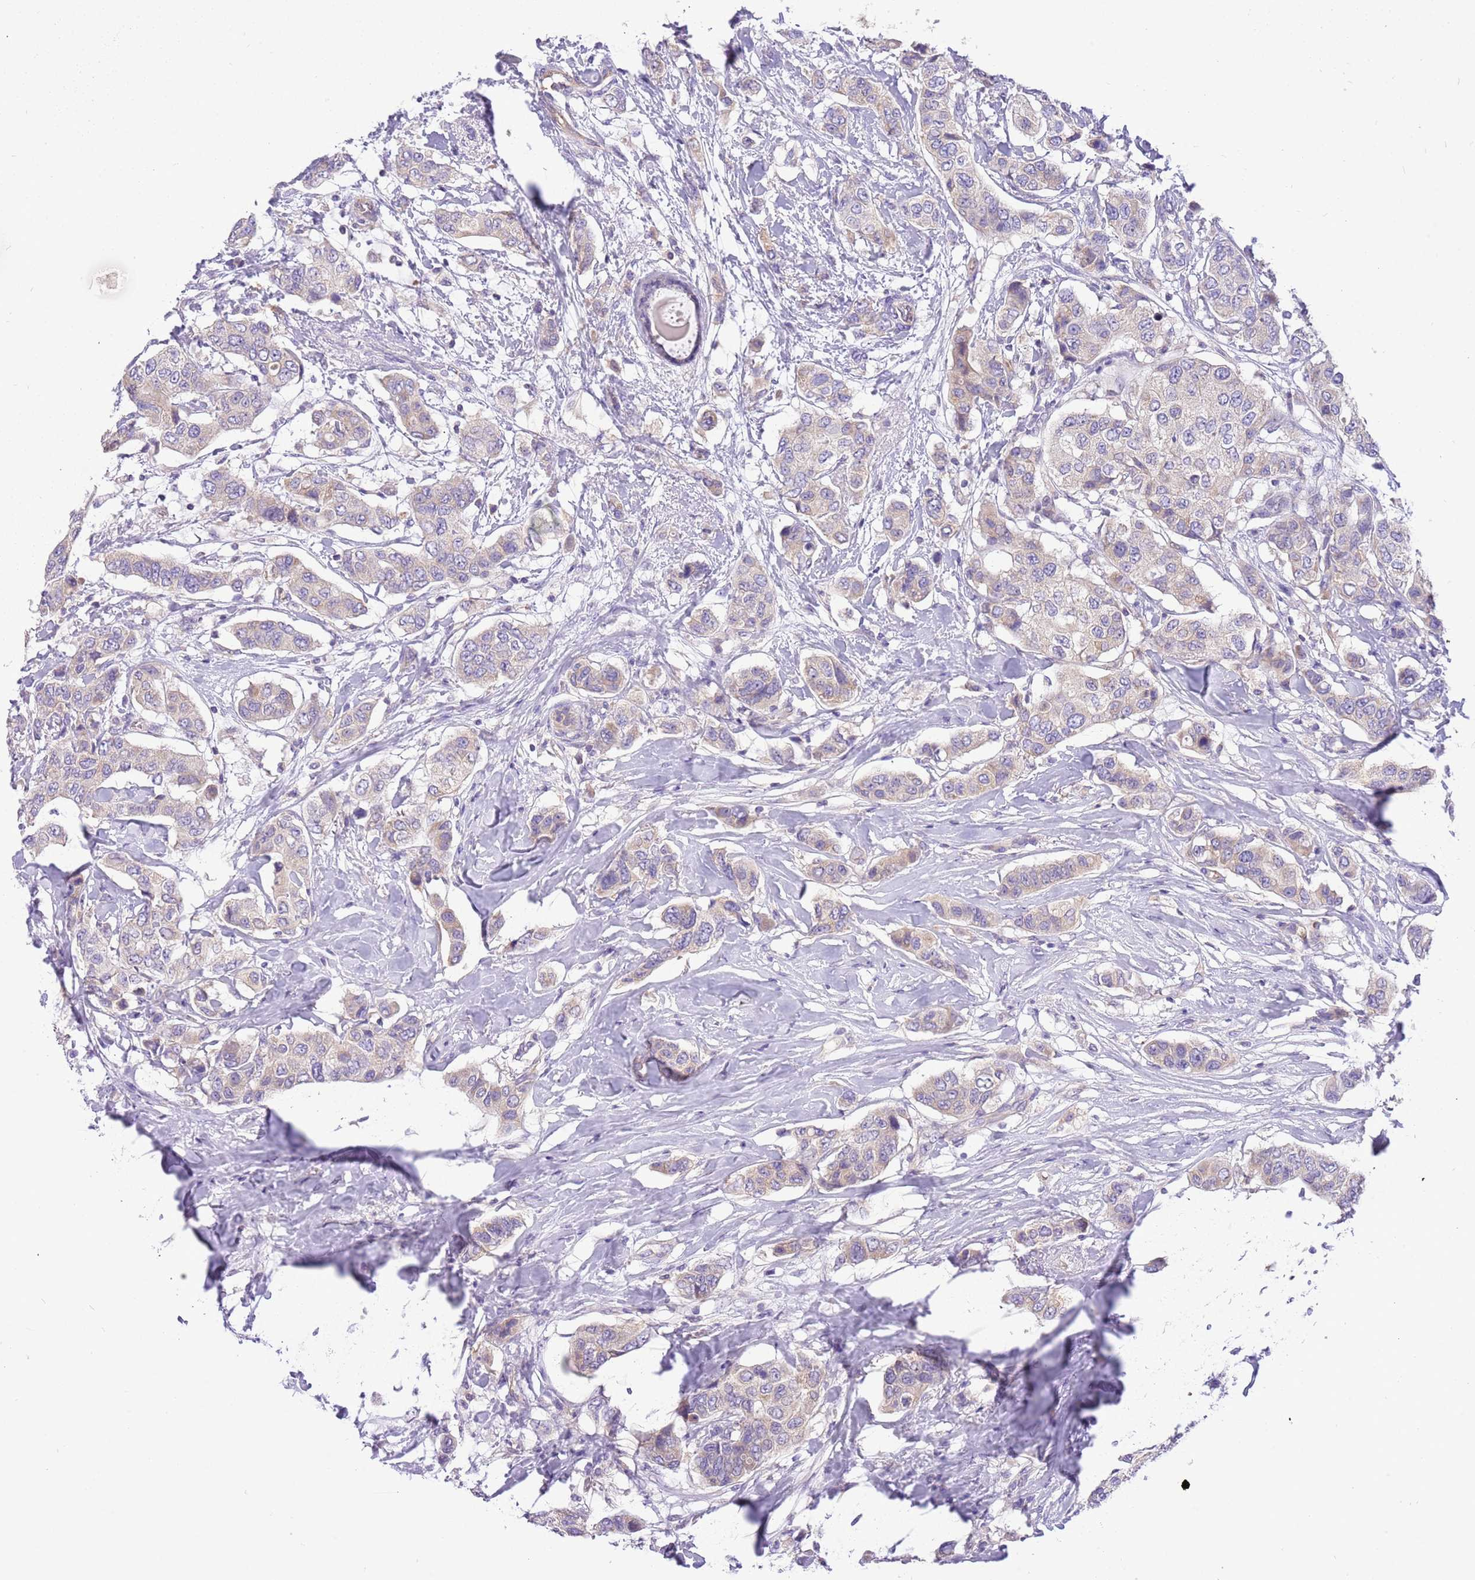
{"staining": {"intensity": "weak", "quantity": "<25%", "location": "cytoplasmic/membranous"}, "tissue": "breast cancer", "cell_type": "Tumor cells", "image_type": "cancer", "snomed": [{"axis": "morphology", "description": "Lobular carcinoma"}, {"axis": "topography", "description": "Breast"}], "caption": "This is a image of IHC staining of breast cancer (lobular carcinoma), which shows no positivity in tumor cells.", "gene": "GLCE", "patient": {"sex": "female", "age": 51}}